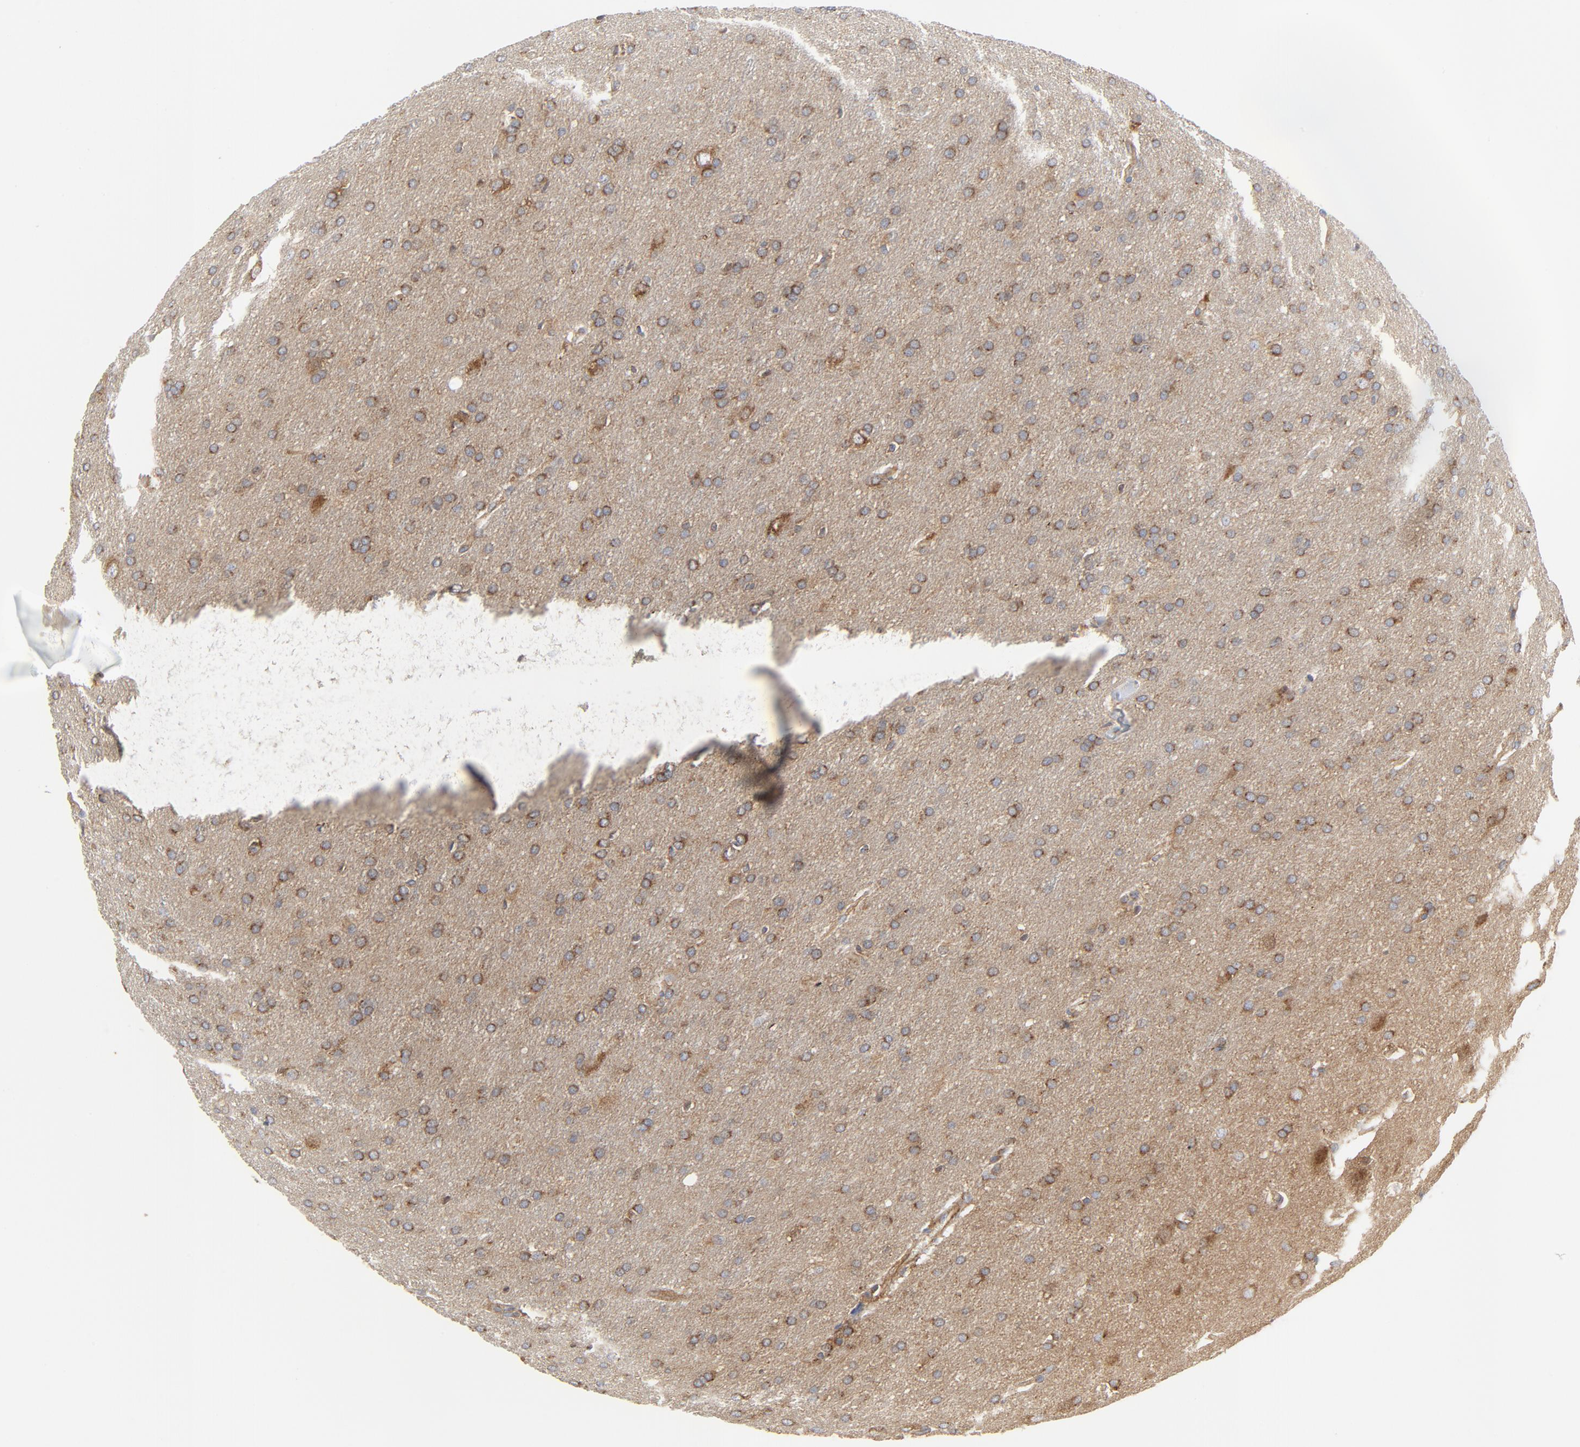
{"staining": {"intensity": "moderate", "quantity": "25%-75%", "location": "cytoplasmic/membranous,nuclear"}, "tissue": "glioma", "cell_type": "Tumor cells", "image_type": "cancer", "snomed": [{"axis": "morphology", "description": "Glioma, malignant, Low grade"}, {"axis": "topography", "description": "Brain"}], "caption": "Brown immunohistochemical staining in malignant glioma (low-grade) shows moderate cytoplasmic/membranous and nuclear staining in about 25%-75% of tumor cells.", "gene": "RABEP1", "patient": {"sex": "female", "age": 32}}